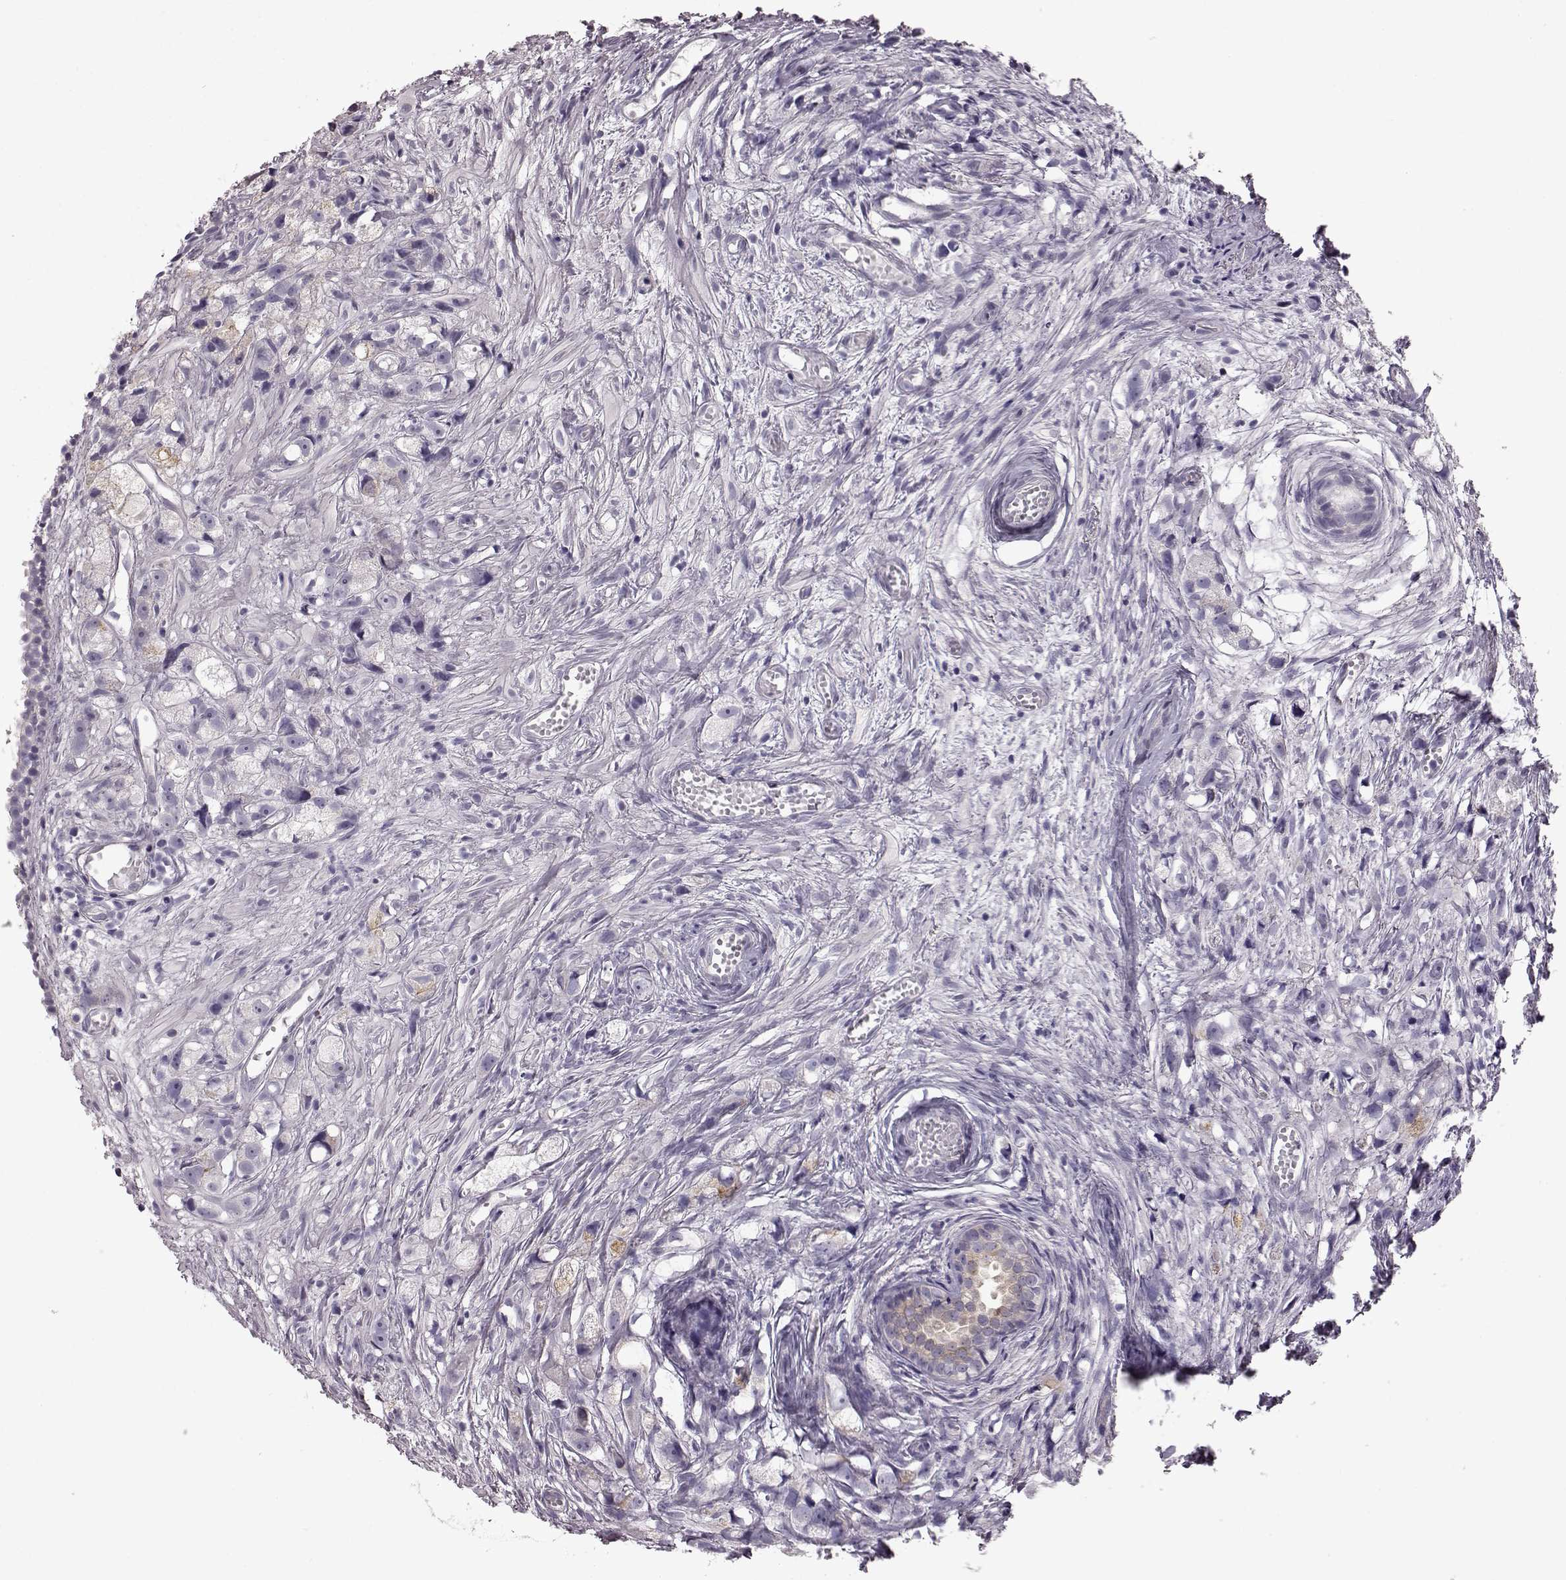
{"staining": {"intensity": "negative", "quantity": "none", "location": "none"}, "tissue": "prostate cancer", "cell_type": "Tumor cells", "image_type": "cancer", "snomed": [{"axis": "morphology", "description": "Adenocarcinoma, High grade"}, {"axis": "topography", "description": "Prostate"}], "caption": "A photomicrograph of human prostate cancer (adenocarcinoma (high-grade)) is negative for staining in tumor cells. The staining is performed using DAB brown chromogen with nuclei counter-stained in using hematoxylin.", "gene": "TCHHL1", "patient": {"sex": "male", "age": 75}}